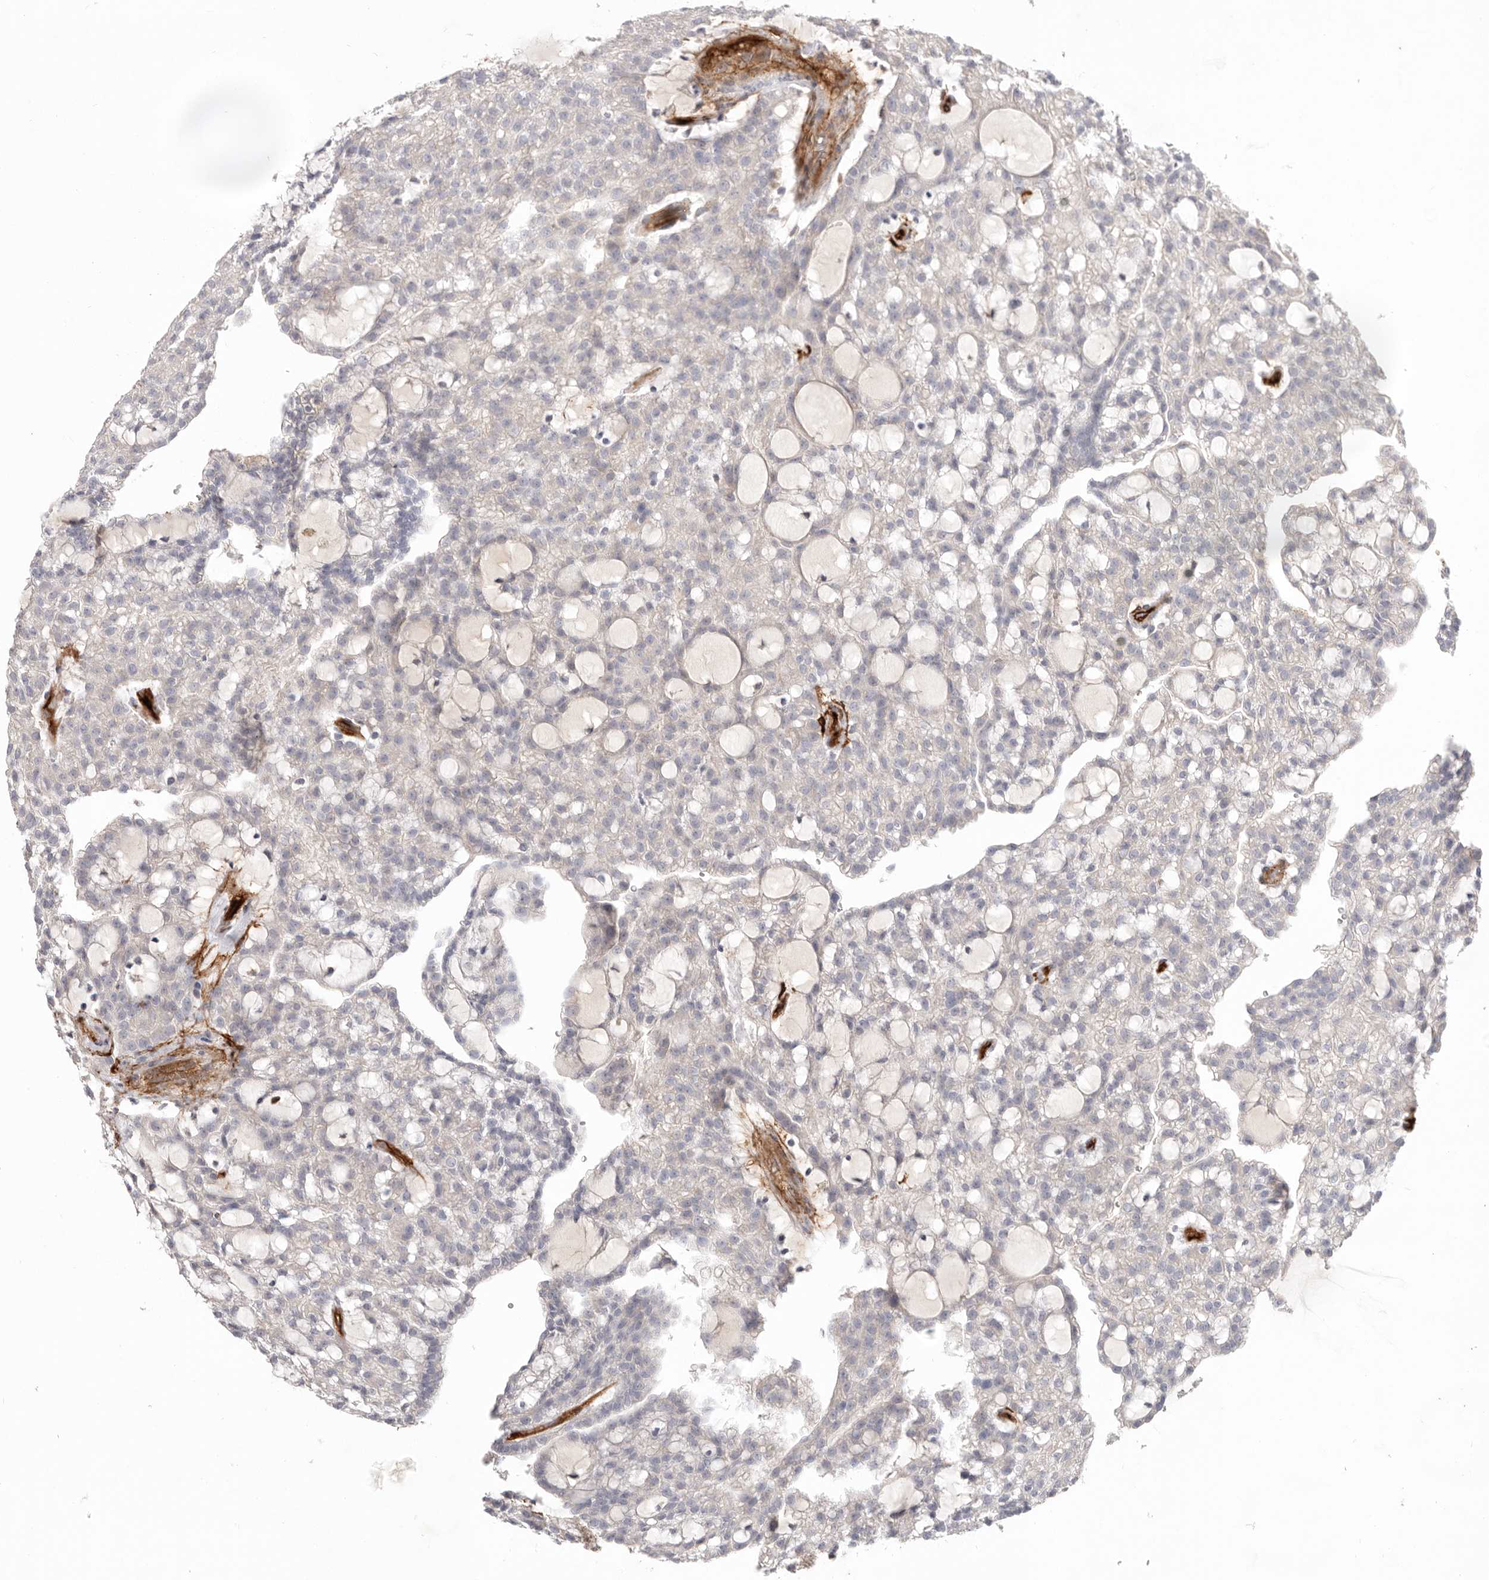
{"staining": {"intensity": "negative", "quantity": "none", "location": "none"}, "tissue": "renal cancer", "cell_type": "Tumor cells", "image_type": "cancer", "snomed": [{"axis": "morphology", "description": "Adenocarcinoma, NOS"}, {"axis": "topography", "description": "Kidney"}], "caption": "DAB immunohistochemical staining of renal cancer reveals no significant expression in tumor cells.", "gene": "LRRC66", "patient": {"sex": "male", "age": 63}}